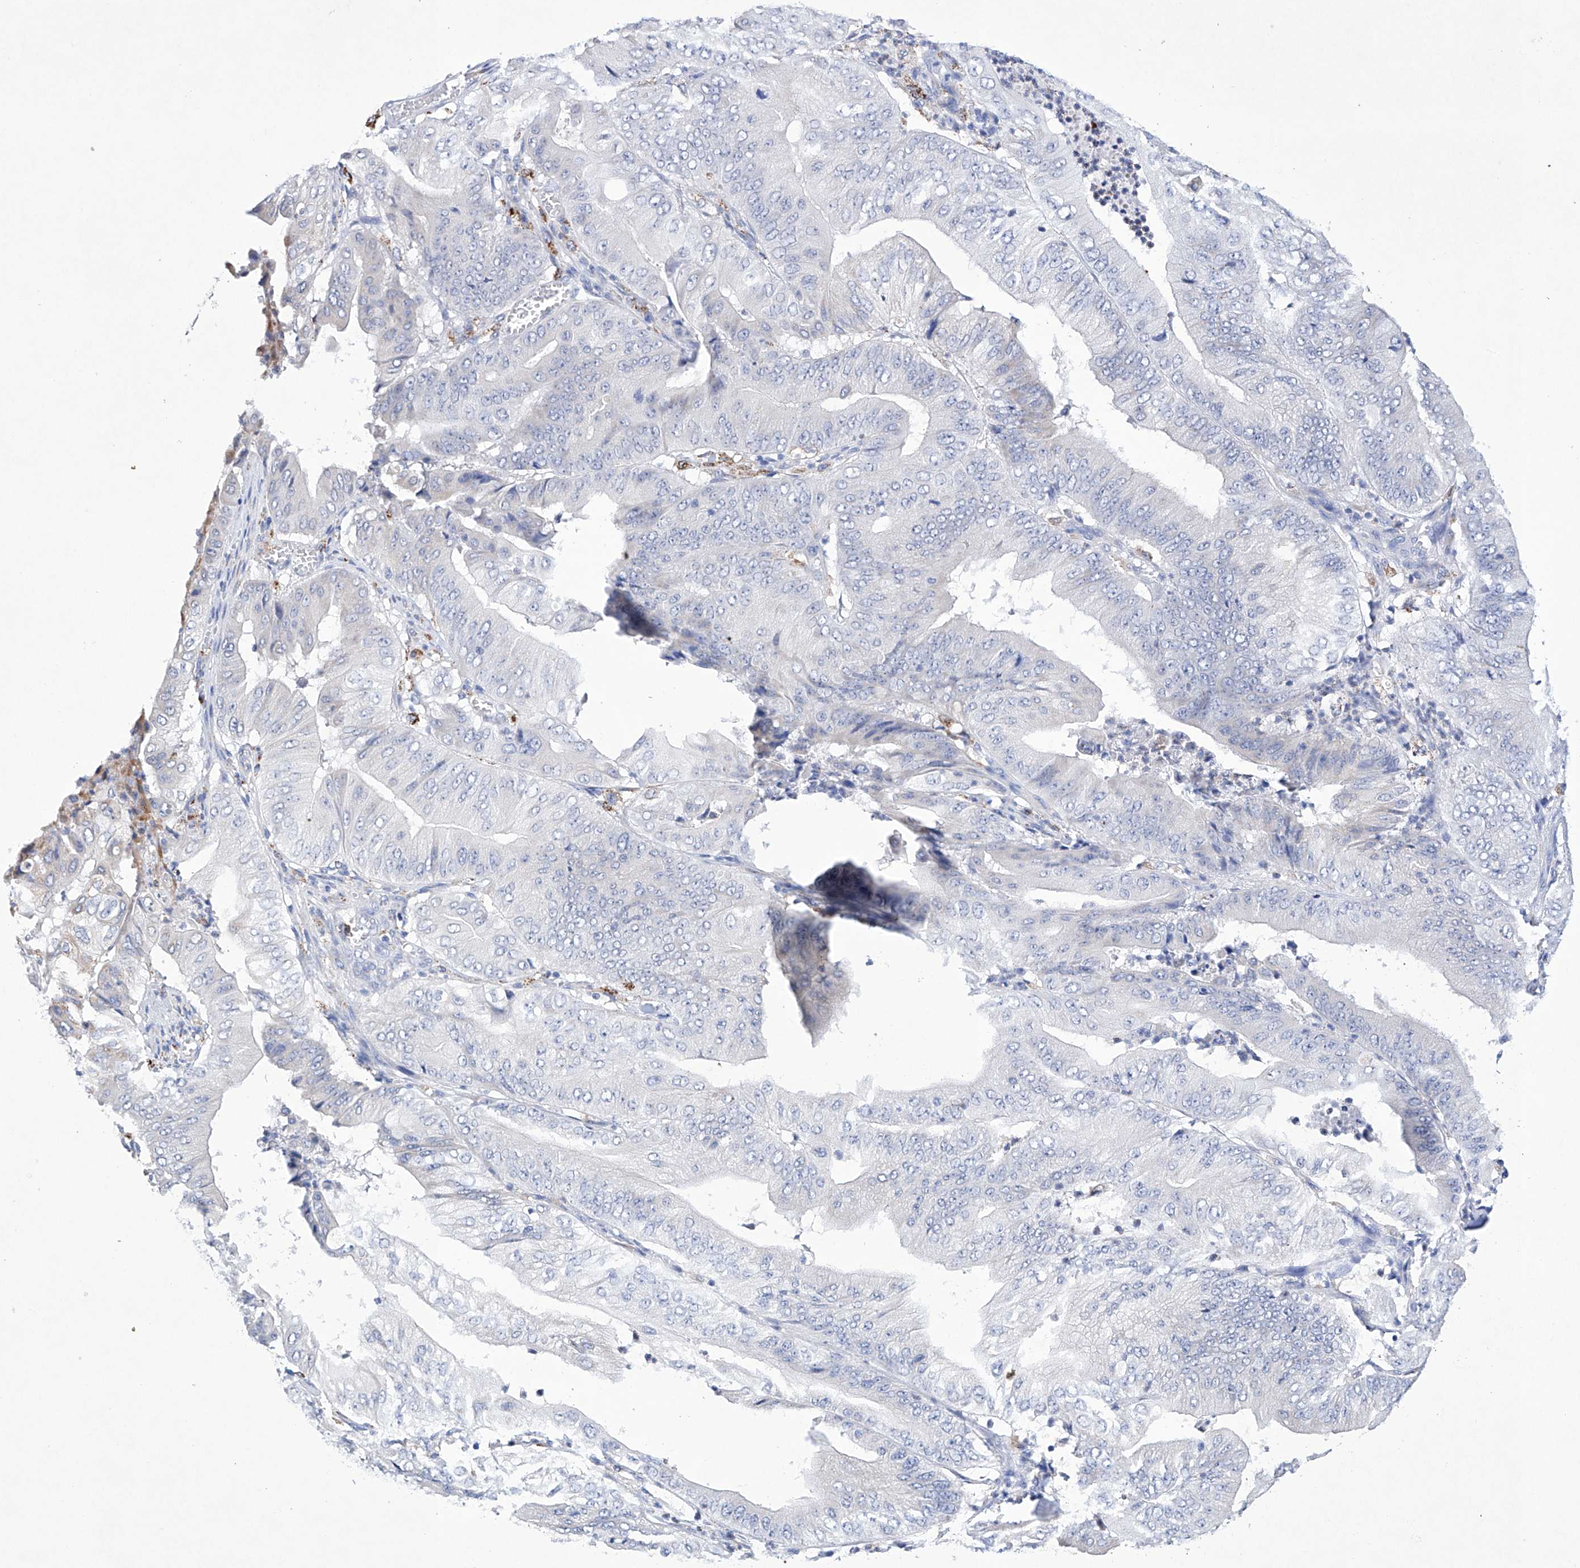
{"staining": {"intensity": "negative", "quantity": "none", "location": "none"}, "tissue": "pancreatic cancer", "cell_type": "Tumor cells", "image_type": "cancer", "snomed": [{"axis": "morphology", "description": "Adenocarcinoma, NOS"}, {"axis": "topography", "description": "Pancreas"}], "caption": "Tumor cells are negative for brown protein staining in adenocarcinoma (pancreatic).", "gene": "NRROS", "patient": {"sex": "female", "age": 77}}